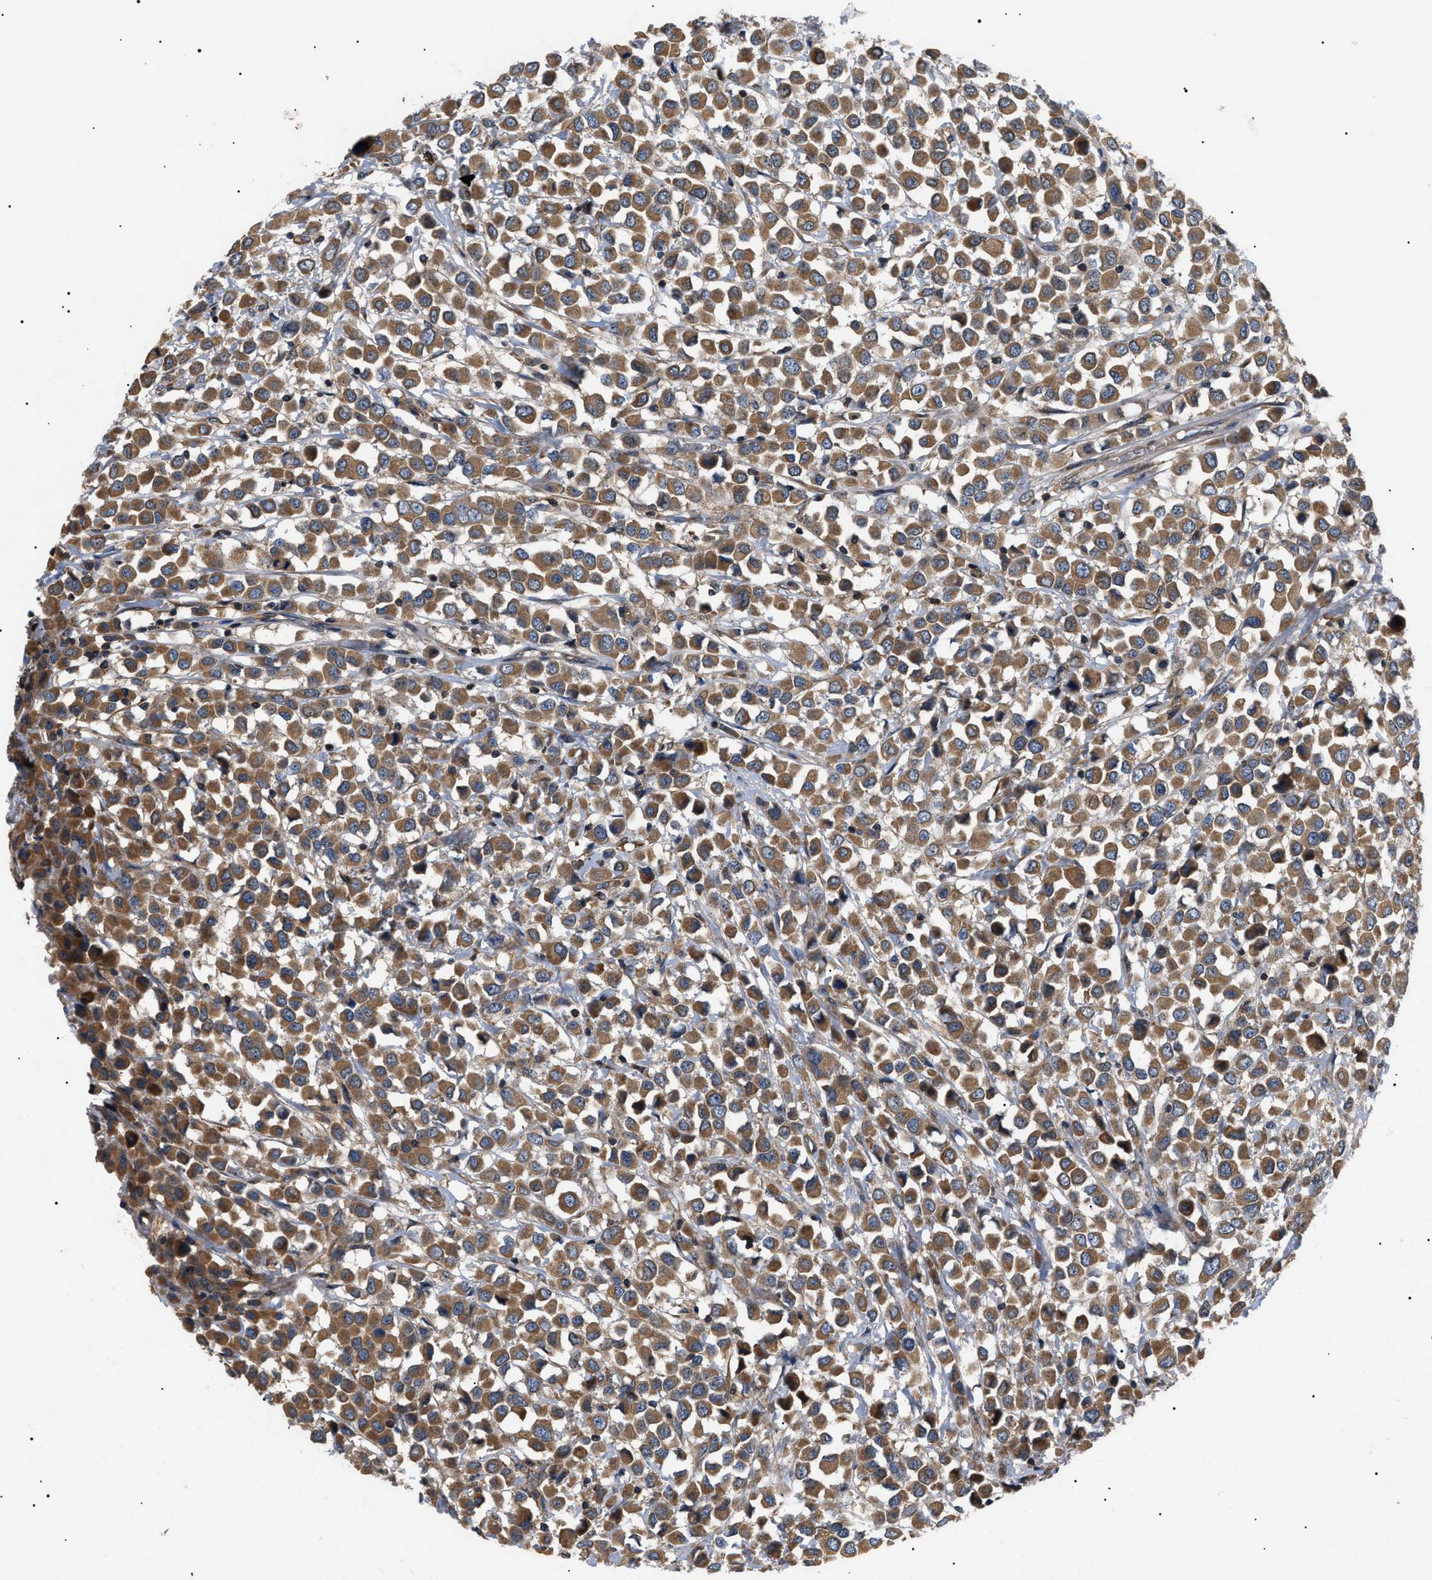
{"staining": {"intensity": "moderate", "quantity": ">75%", "location": "cytoplasmic/membranous"}, "tissue": "breast cancer", "cell_type": "Tumor cells", "image_type": "cancer", "snomed": [{"axis": "morphology", "description": "Duct carcinoma"}, {"axis": "topography", "description": "Breast"}], "caption": "The histopathology image displays staining of breast intraductal carcinoma, revealing moderate cytoplasmic/membranous protein positivity (brown color) within tumor cells. Immunohistochemistry stains the protein in brown and the nuclei are stained blue.", "gene": "PPM1B", "patient": {"sex": "female", "age": 61}}